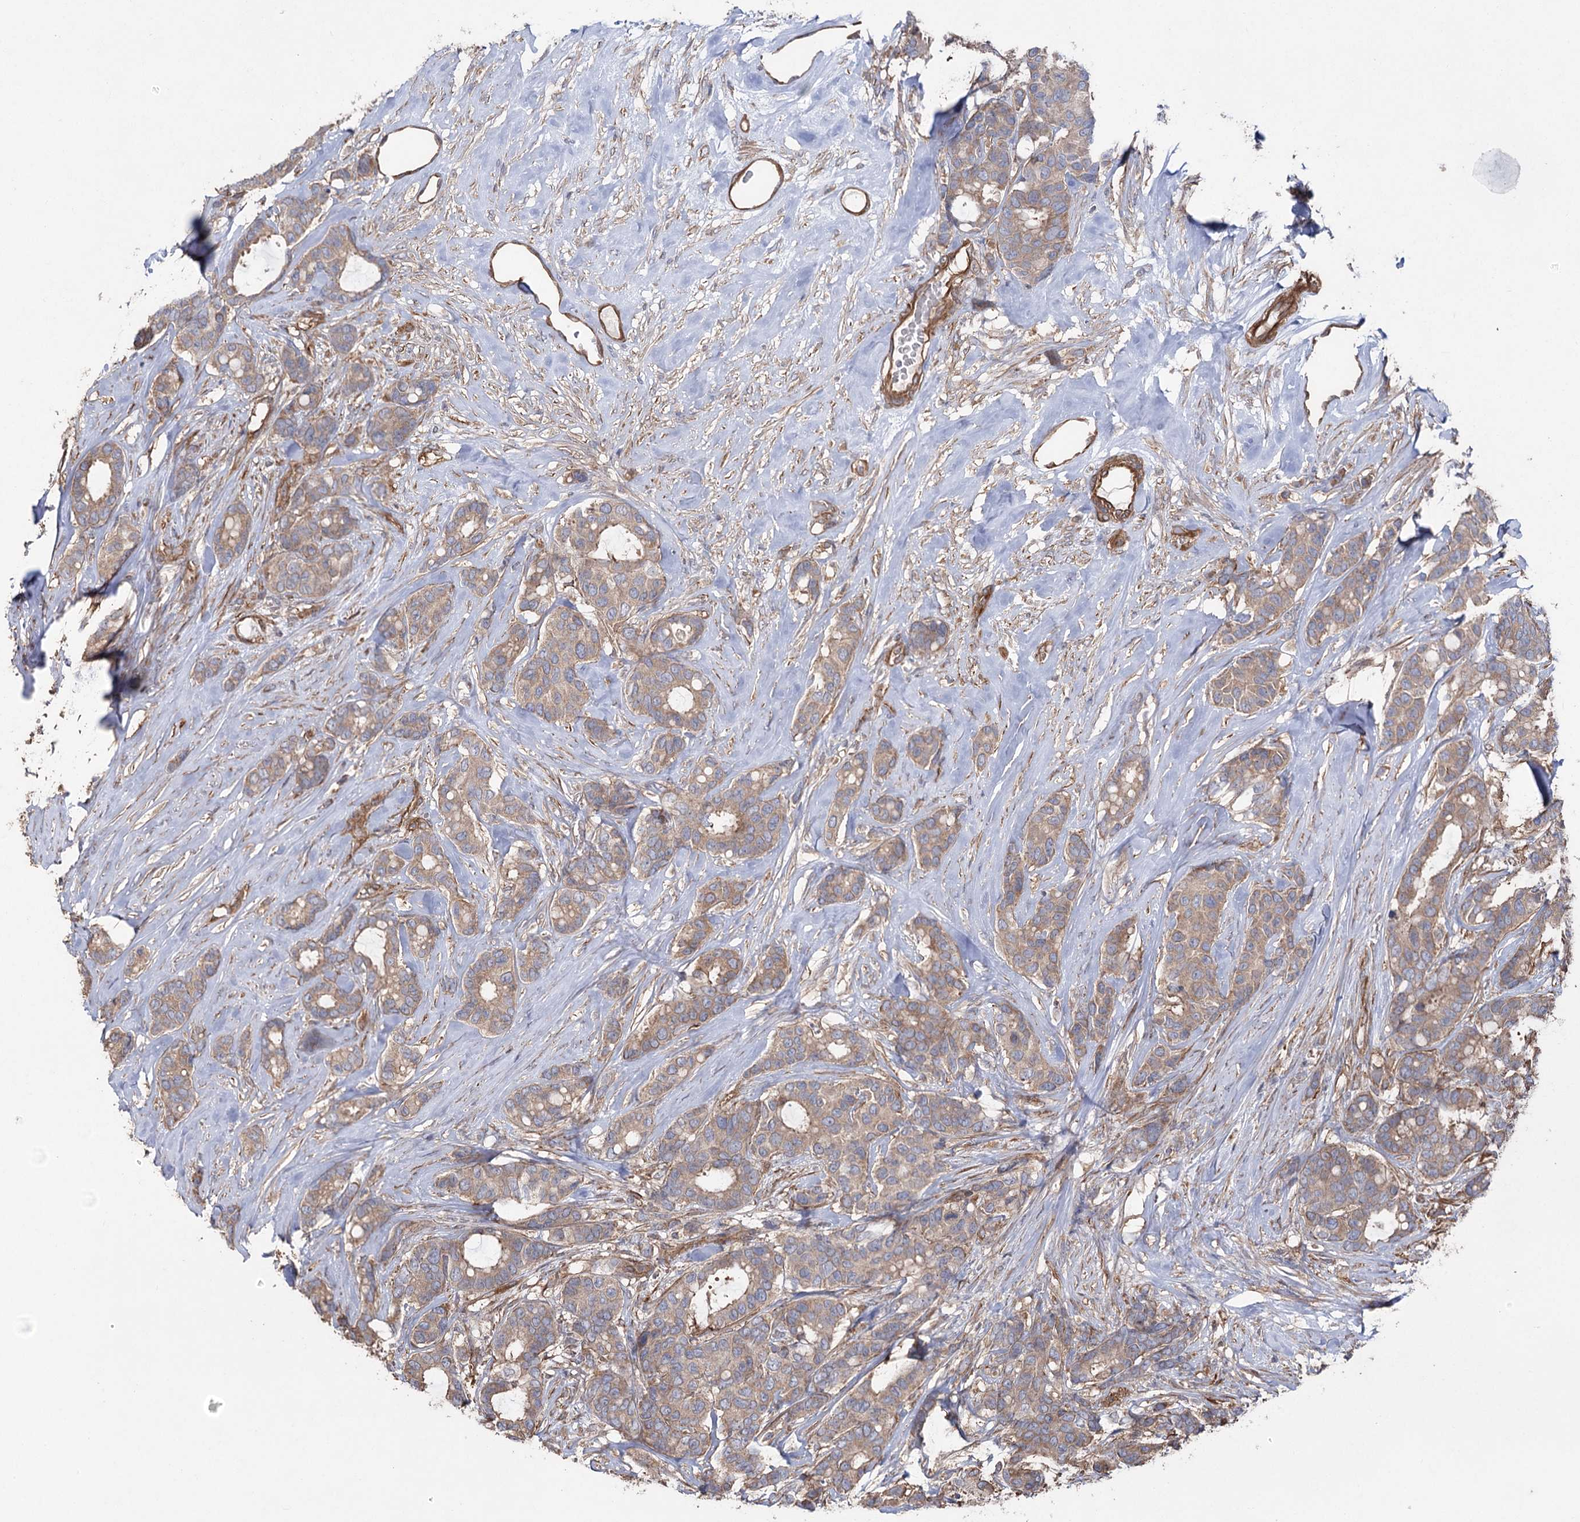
{"staining": {"intensity": "moderate", "quantity": ">75%", "location": "cytoplasmic/membranous"}, "tissue": "breast cancer", "cell_type": "Tumor cells", "image_type": "cancer", "snomed": [{"axis": "morphology", "description": "Duct carcinoma"}, {"axis": "topography", "description": "Breast"}], "caption": "Brown immunohistochemical staining in breast invasive ductal carcinoma exhibits moderate cytoplasmic/membranous positivity in approximately >75% of tumor cells.", "gene": "LARS2", "patient": {"sex": "female", "age": 87}}